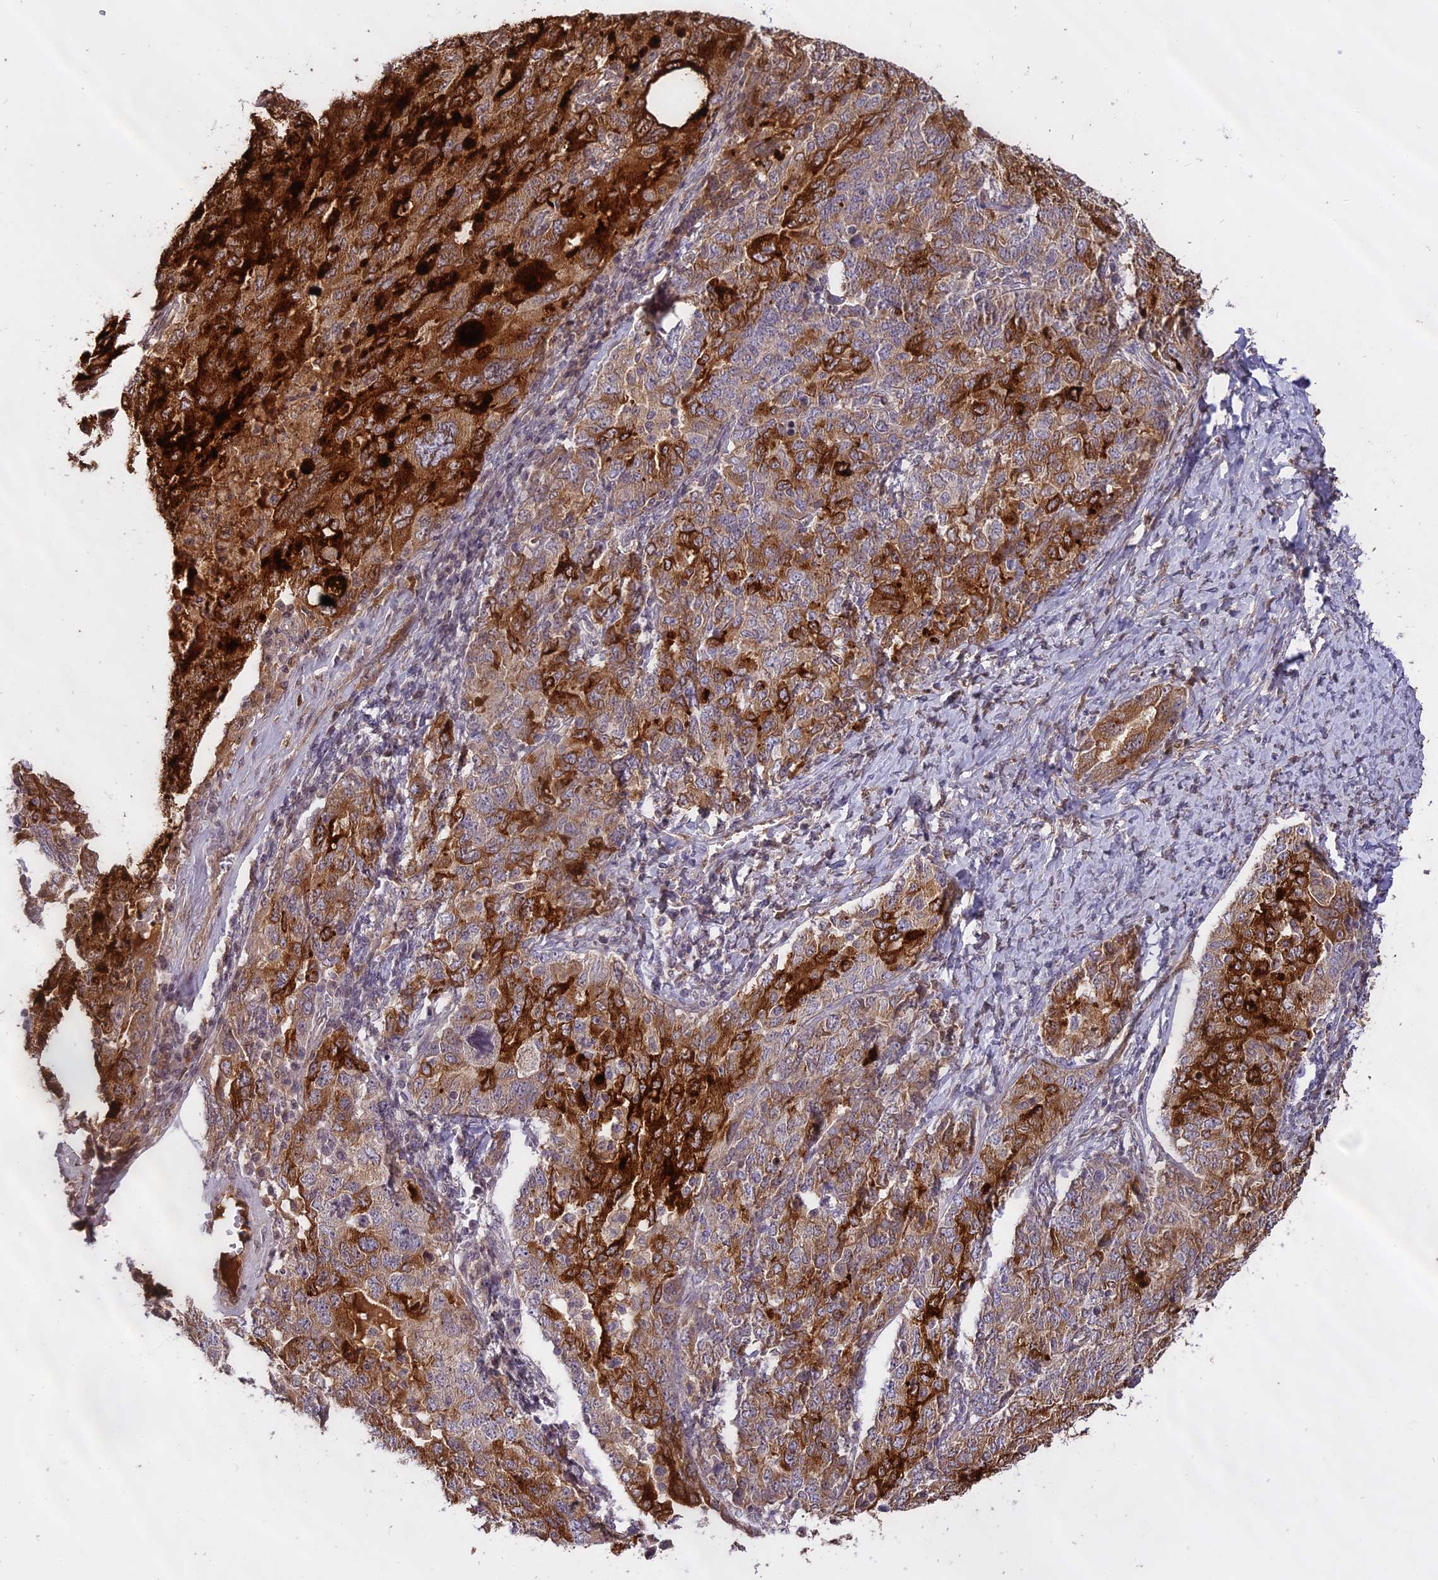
{"staining": {"intensity": "strong", "quantity": ">75%", "location": "cytoplasmic/membranous"}, "tissue": "ovarian cancer", "cell_type": "Tumor cells", "image_type": "cancer", "snomed": [{"axis": "morphology", "description": "Carcinoma, endometroid"}, {"axis": "topography", "description": "Ovary"}], "caption": "Ovarian cancer was stained to show a protein in brown. There is high levels of strong cytoplasmic/membranous staining in approximately >75% of tumor cells. (Brightfield microscopy of DAB IHC at high magnification).", "gene": "WFDC2", "patient": {"sex": "female", "age": 62}}